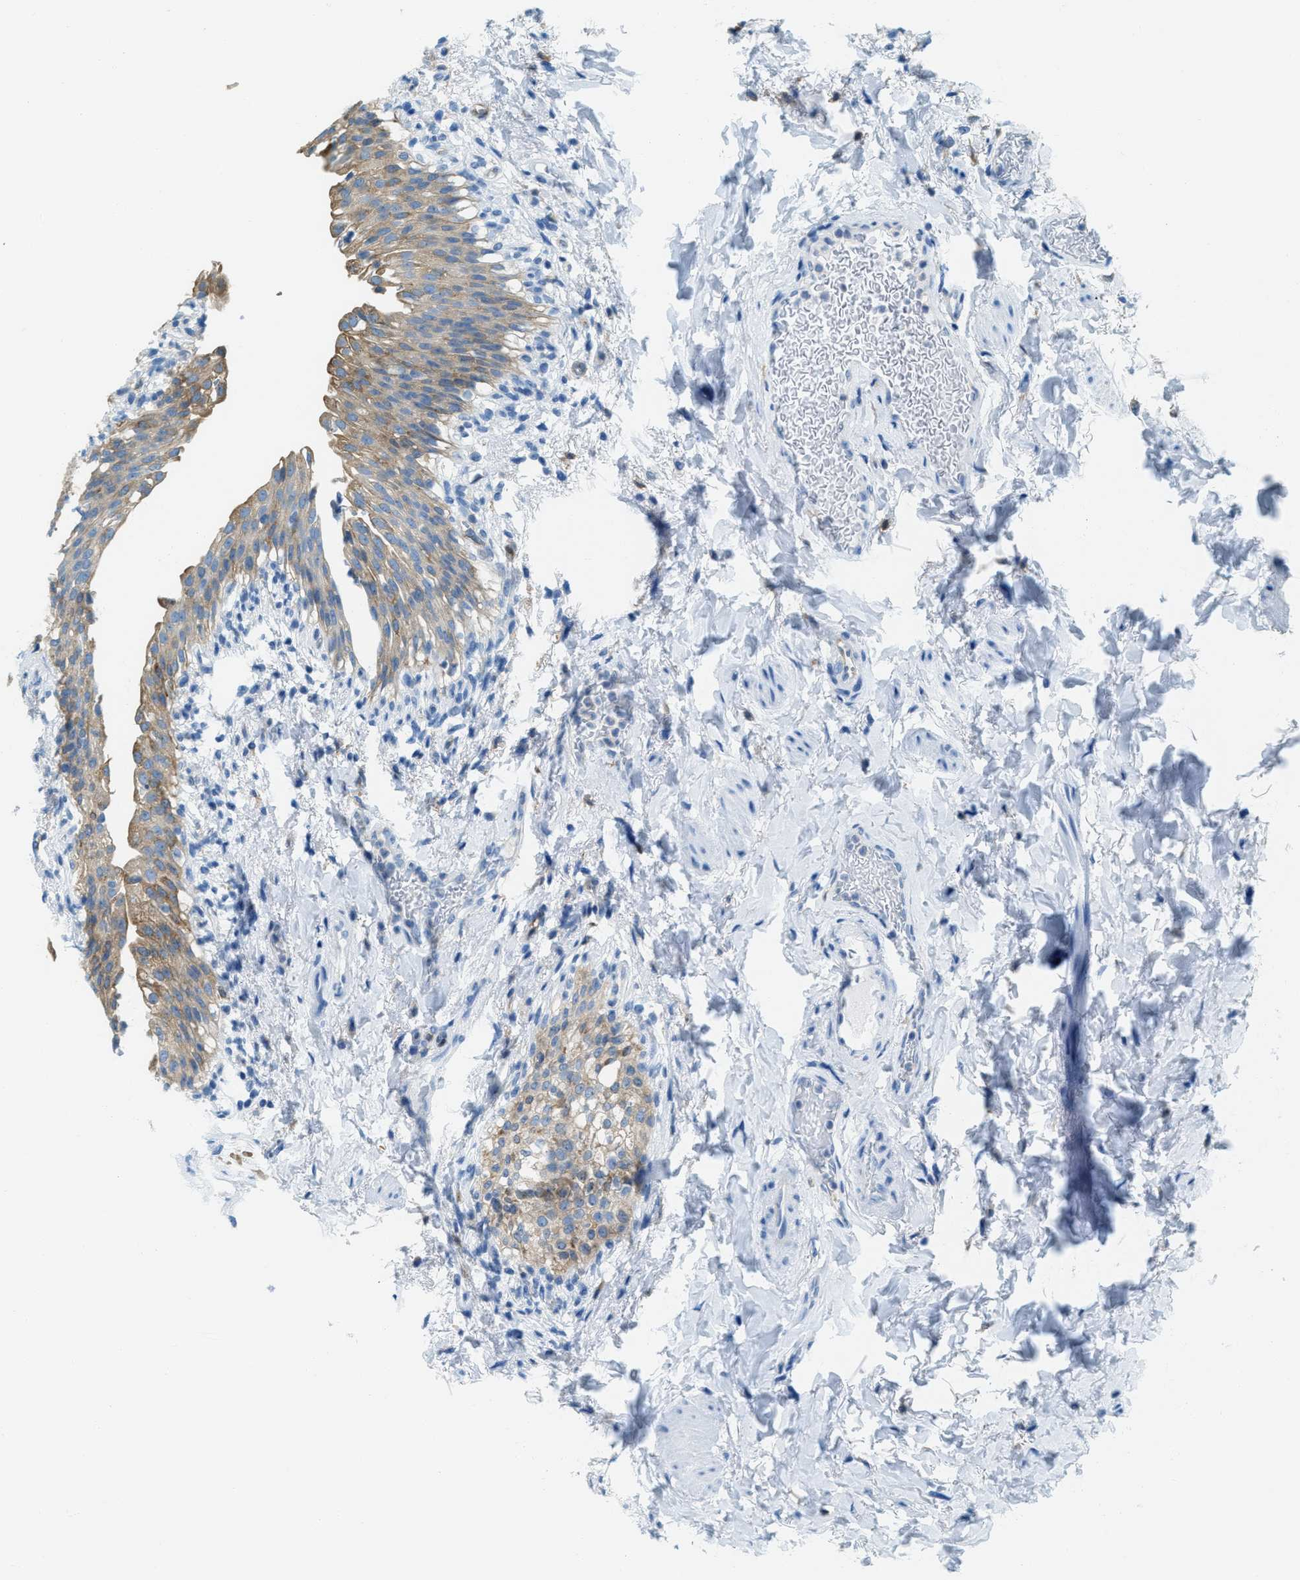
{"staining": {"intensity": "moderate", "quantity": ">75%", "location": "cytoplasmic/membranous"}, "tissue": "urinary bladder", "cell_type": "Urothelial cells", "image_type": "normal", "snomed": [{"axis": "morphology", "description": "Normal tissue, NOS"}, {"axis": "topography", "description": "Urinary bladder"}], "caption": "Immunohistochemical staining of unremarkable urinary bladder displays >75% levels of moderate cytoplasmic/membranous protein expression in approximately >75% of urothelial cells.", "gene": "MATCAP2", "patient": {"sex": "female", "age": 60}}